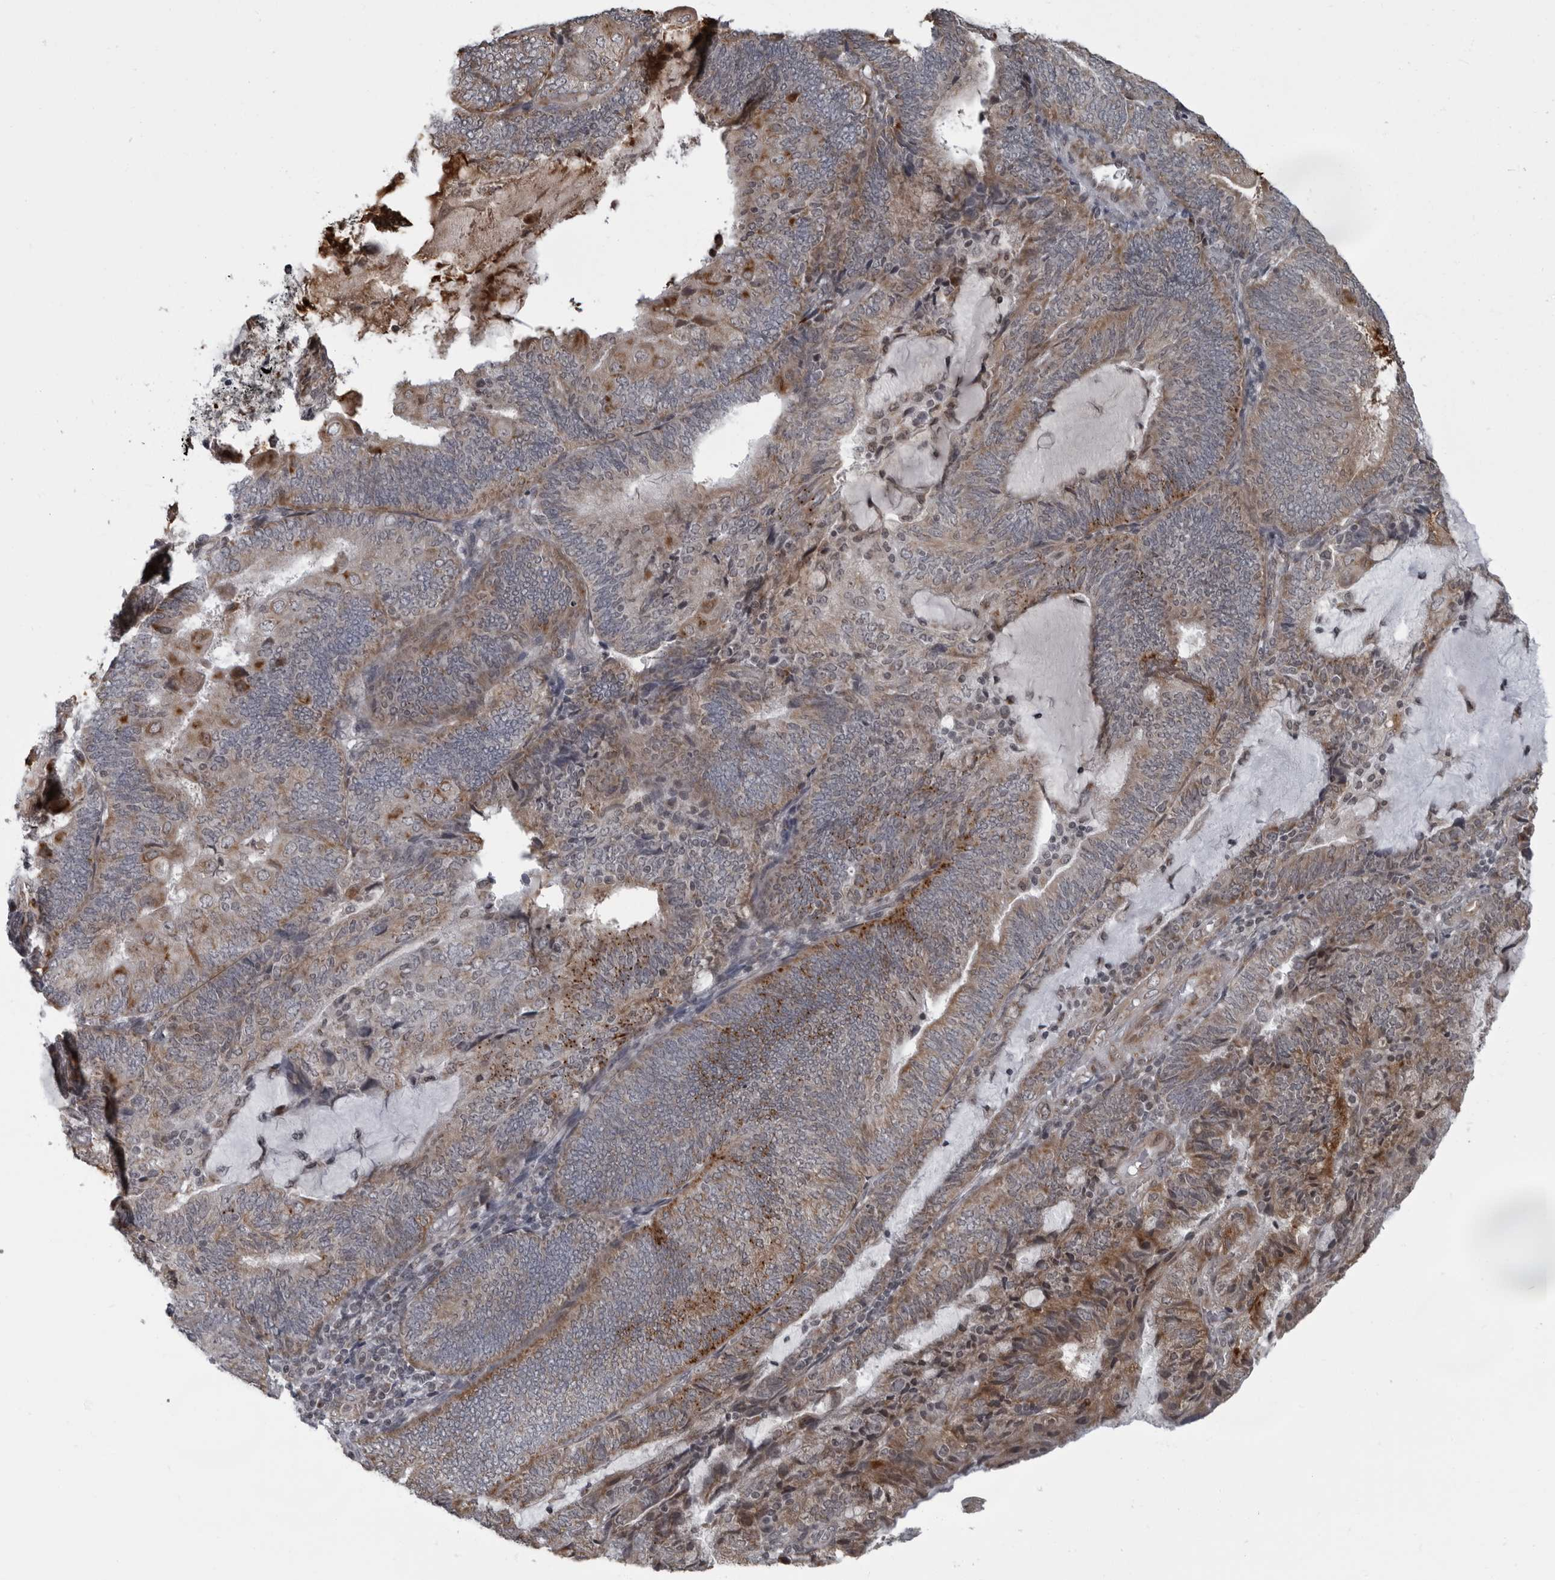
{"staining": {"intensity": "weak", "quantity": ">75%", "location": "cytoplasmic/membranous"}, "tissue": "endometrial cancer", "cell_type": "Tumor cells", "image_type": "cancer", "snomed": [{"axis": "morphology", "description": "Adenocarcinoma, NOS"}, {"axis": "topography", "description": "Endometrium"}], "caption": "The photomicrograph demonstrates a brown stain indicating the presence of a protein in the cytoplasmic/membranous of tumor cells in endometrial cancer.", "gene": "RTCA", "patient": {"sex": "female", "age": 81}}